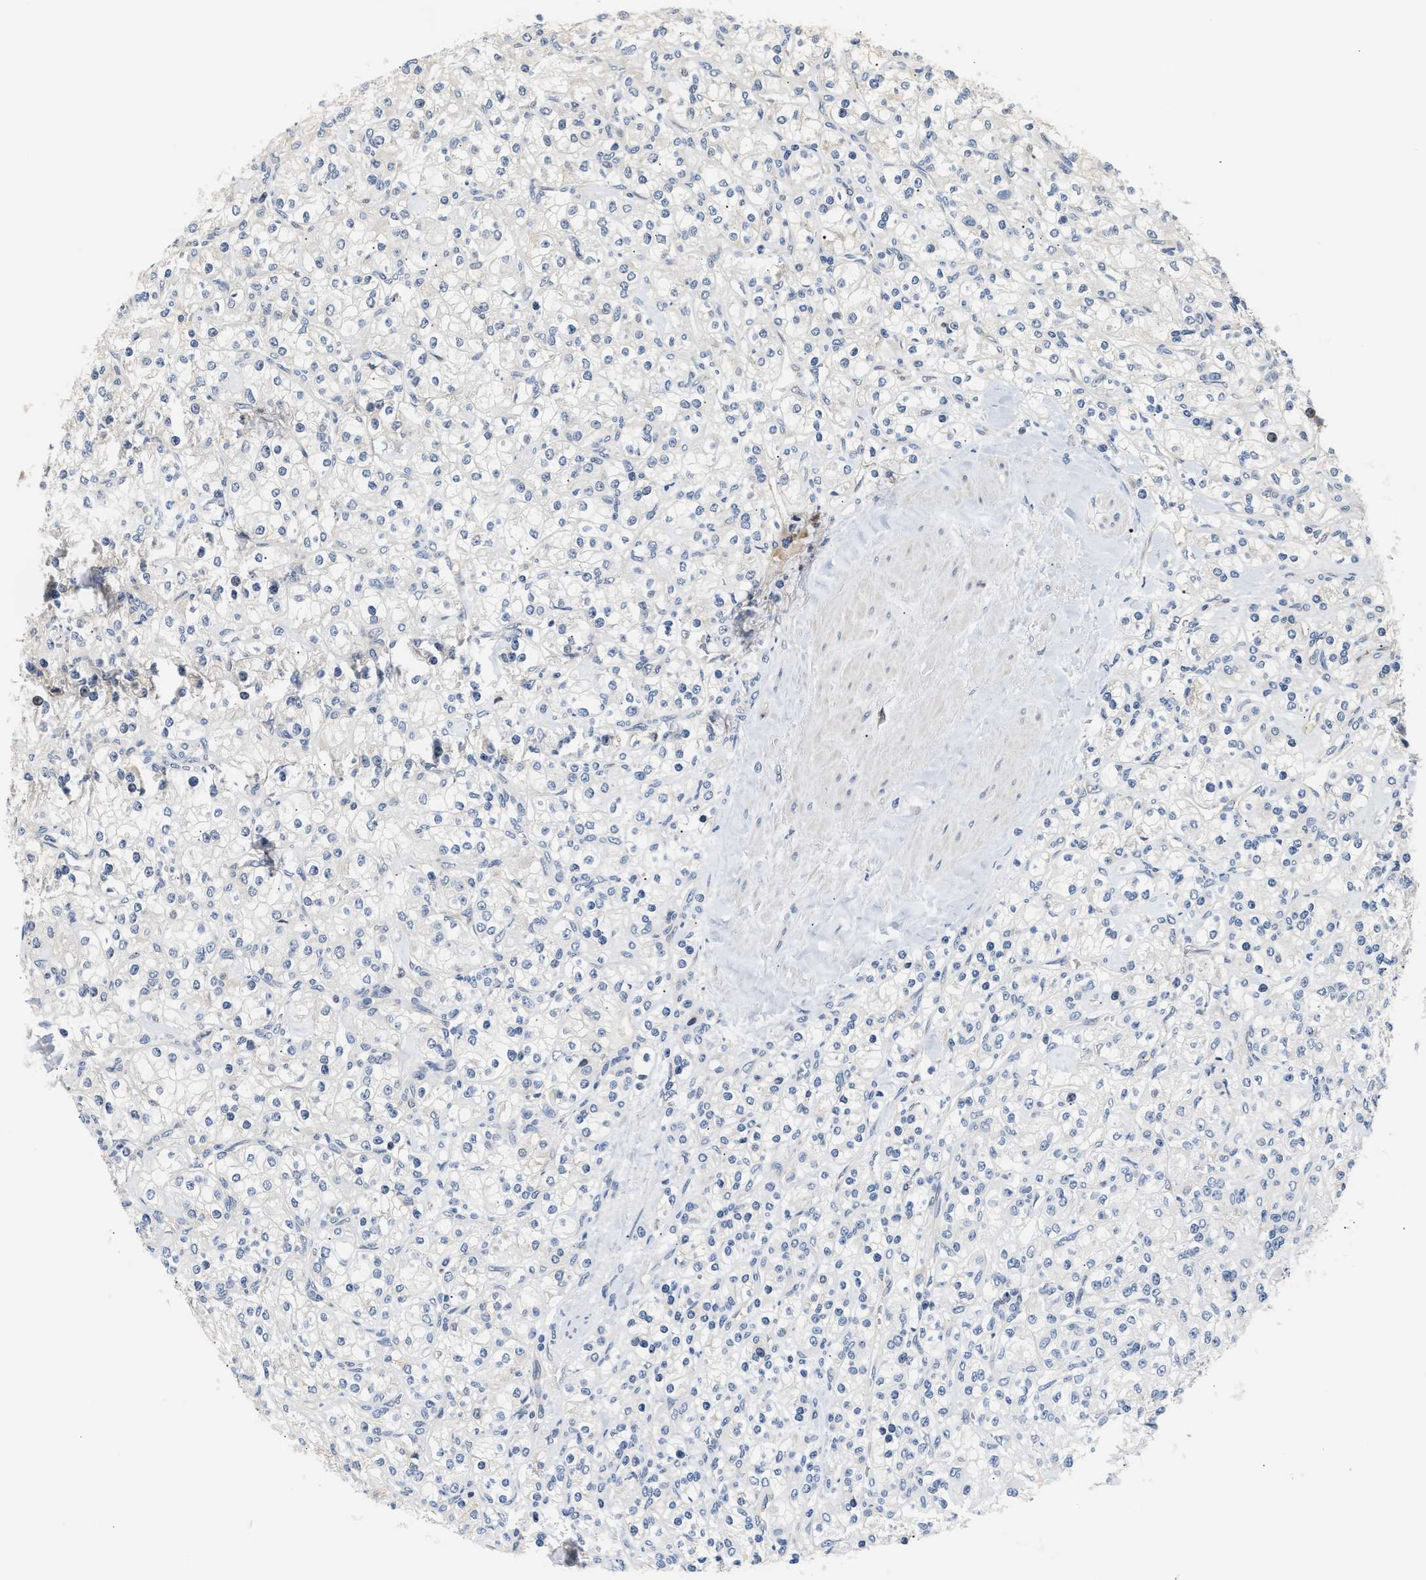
{"staining": {"intensity": "negative", "quantity": "none", "location": "none"}, "tissue": "renal cancer", "cell_type": "Tumor cells", "image_type": "cancer", "snomed": [{"axis": "morphology", "description": "Adenocarcinoma, NOS"}, {"axis": "topography", "description": "Kidney"}], "caption": "This is a image of IHC staining of renal adenocarcinoma, which shows no expression in tumor cells.", "gene": "TNIP2", "patient": {"sex": "male", "age": 77}}